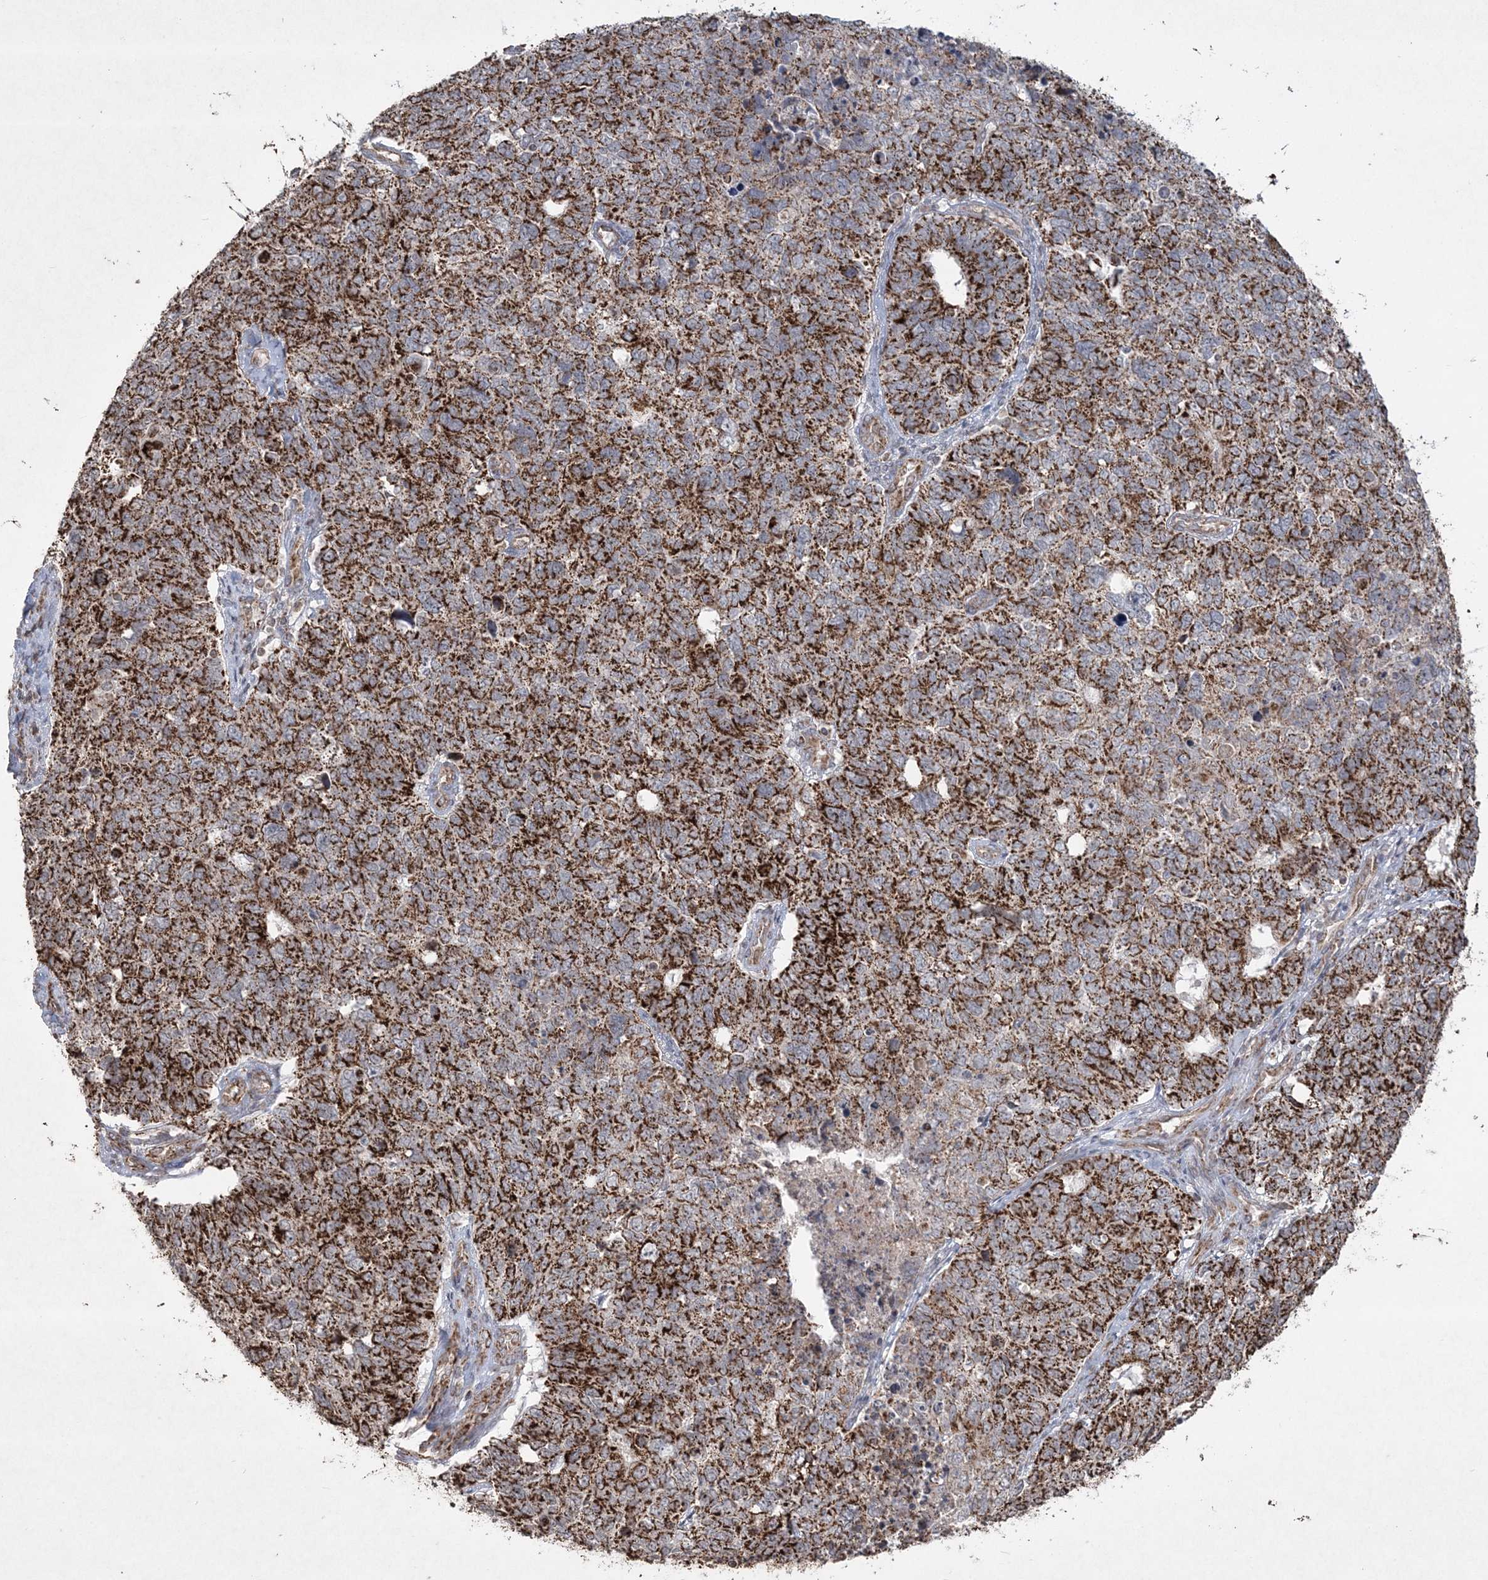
{"staining": {"intensity": "strong", "quantity": ">75%", "location": "cytoplasmic/membranous"}, "tissue": "cervical cancer", "cell_type": "Tumor cells", "image_type": "cancer", "snomed": [{"axis": "morphology", "description": "Squamous cell carcinoma, NOS"}, {"axis": "topography", "description": "Cervix"}], "caption": "A histopathology image of squamous cell carcinoma (cervical) stained for a protein reveals strong cytoplasmic/membranous brown staining in tumor cells.", "gene": "LRPPRC", "patient": {"sex": "female", "age": 63}}